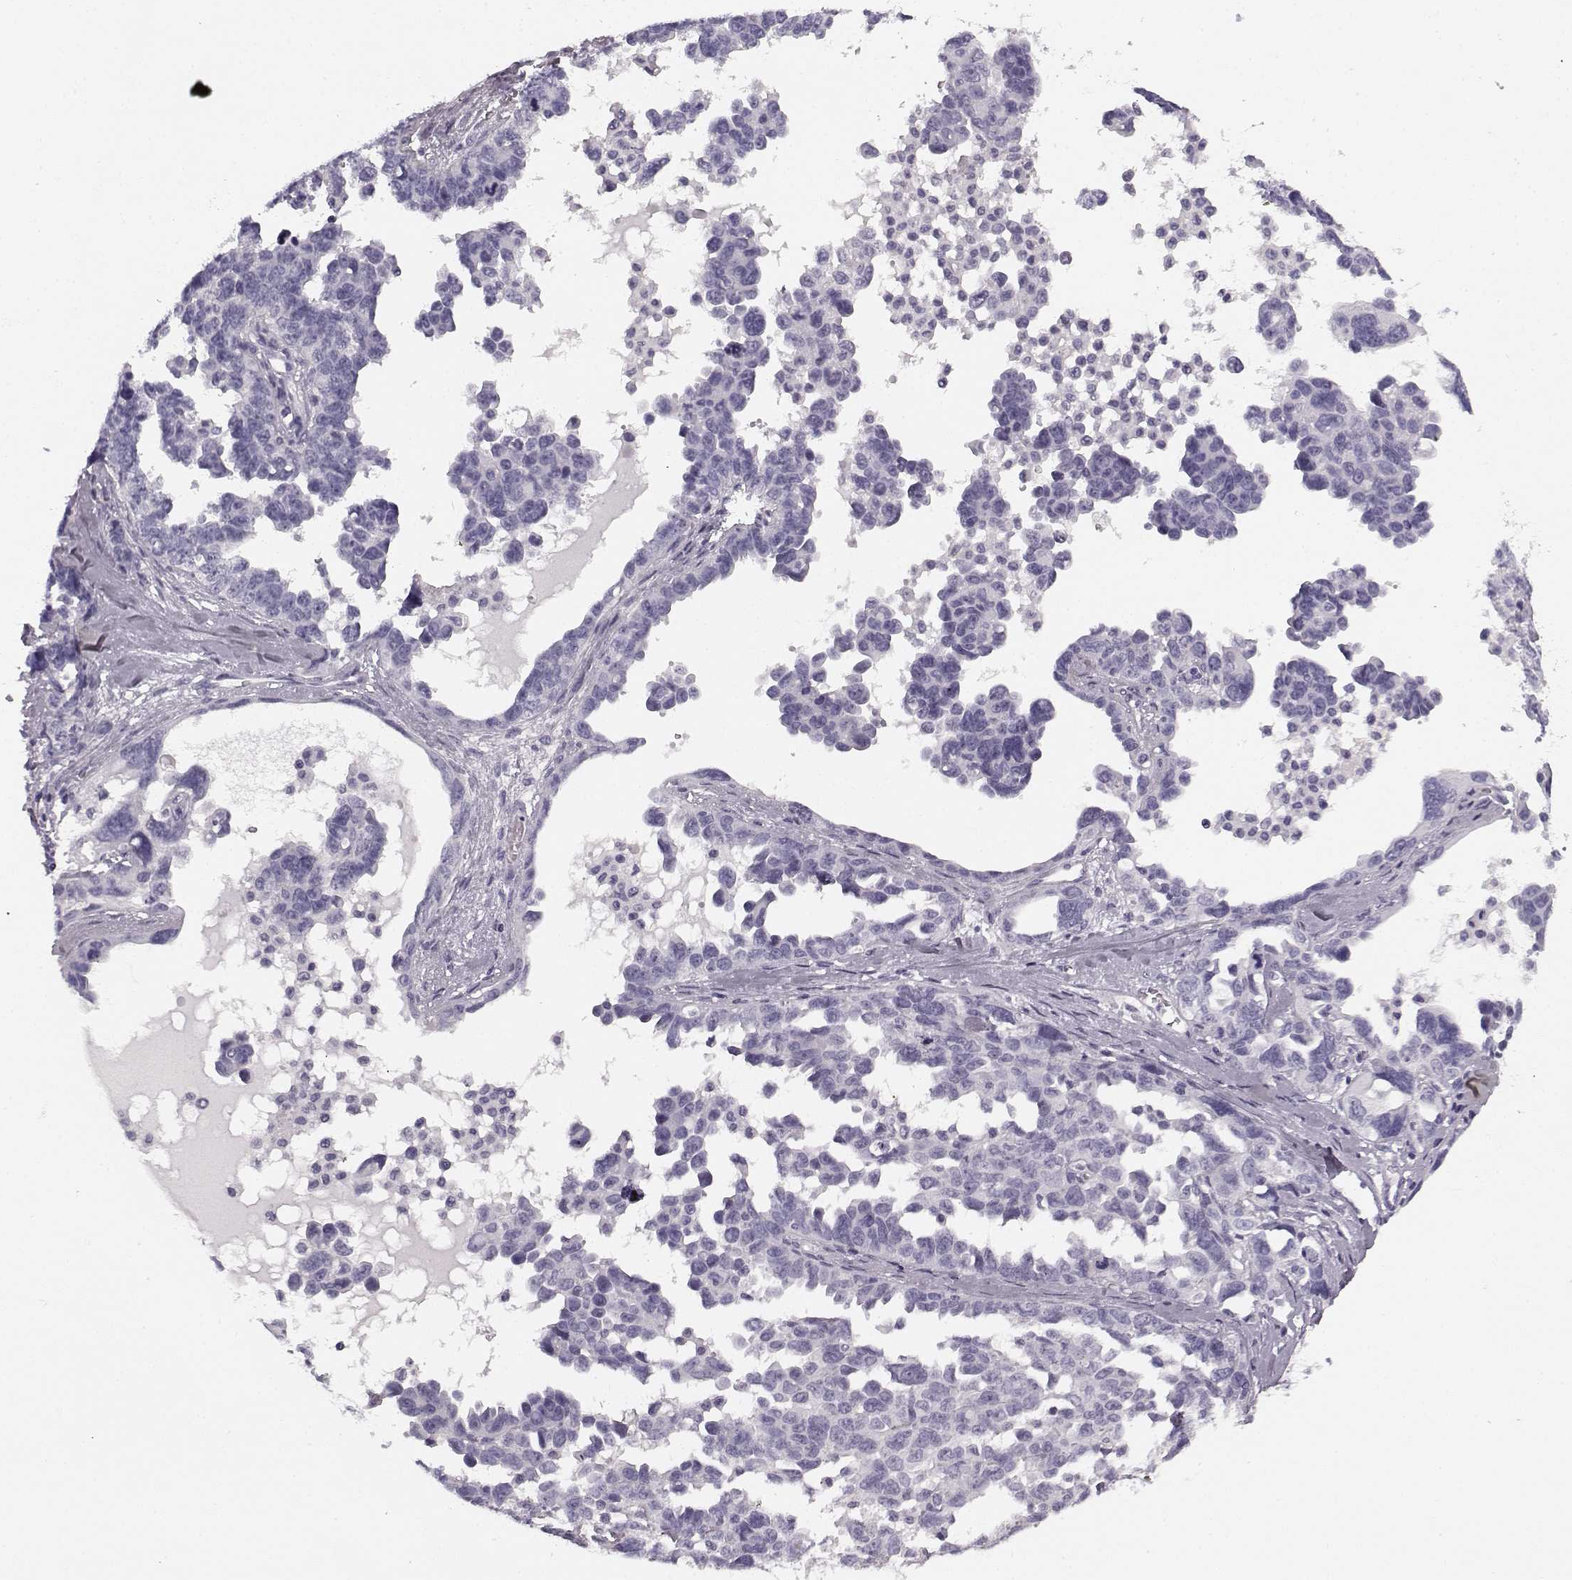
{"staining": {"intensity": "negative", "quantity": "none", "location": "none"}, "tissue": "ovarian cancer", "cell_type": "Tumor cells", "image_type": "cancer", "snomed": [{"axis": "morphology", "description": "Cystadenocarcinoma, serous, NOS"}, {"axis": "topography", "description": "Ovary"}], "caption": "Immunohistochemistry (IHC) of human ovarian cancer displays no expression in tumor cells. The staining was performed using DAB to visualize the protein expression in brown, while the nuclei were stained in blue with hematoxylin (Magnification: 20x).", "gene": "TMPRSS15", "patient": {"sex": "female", "age": 69}}